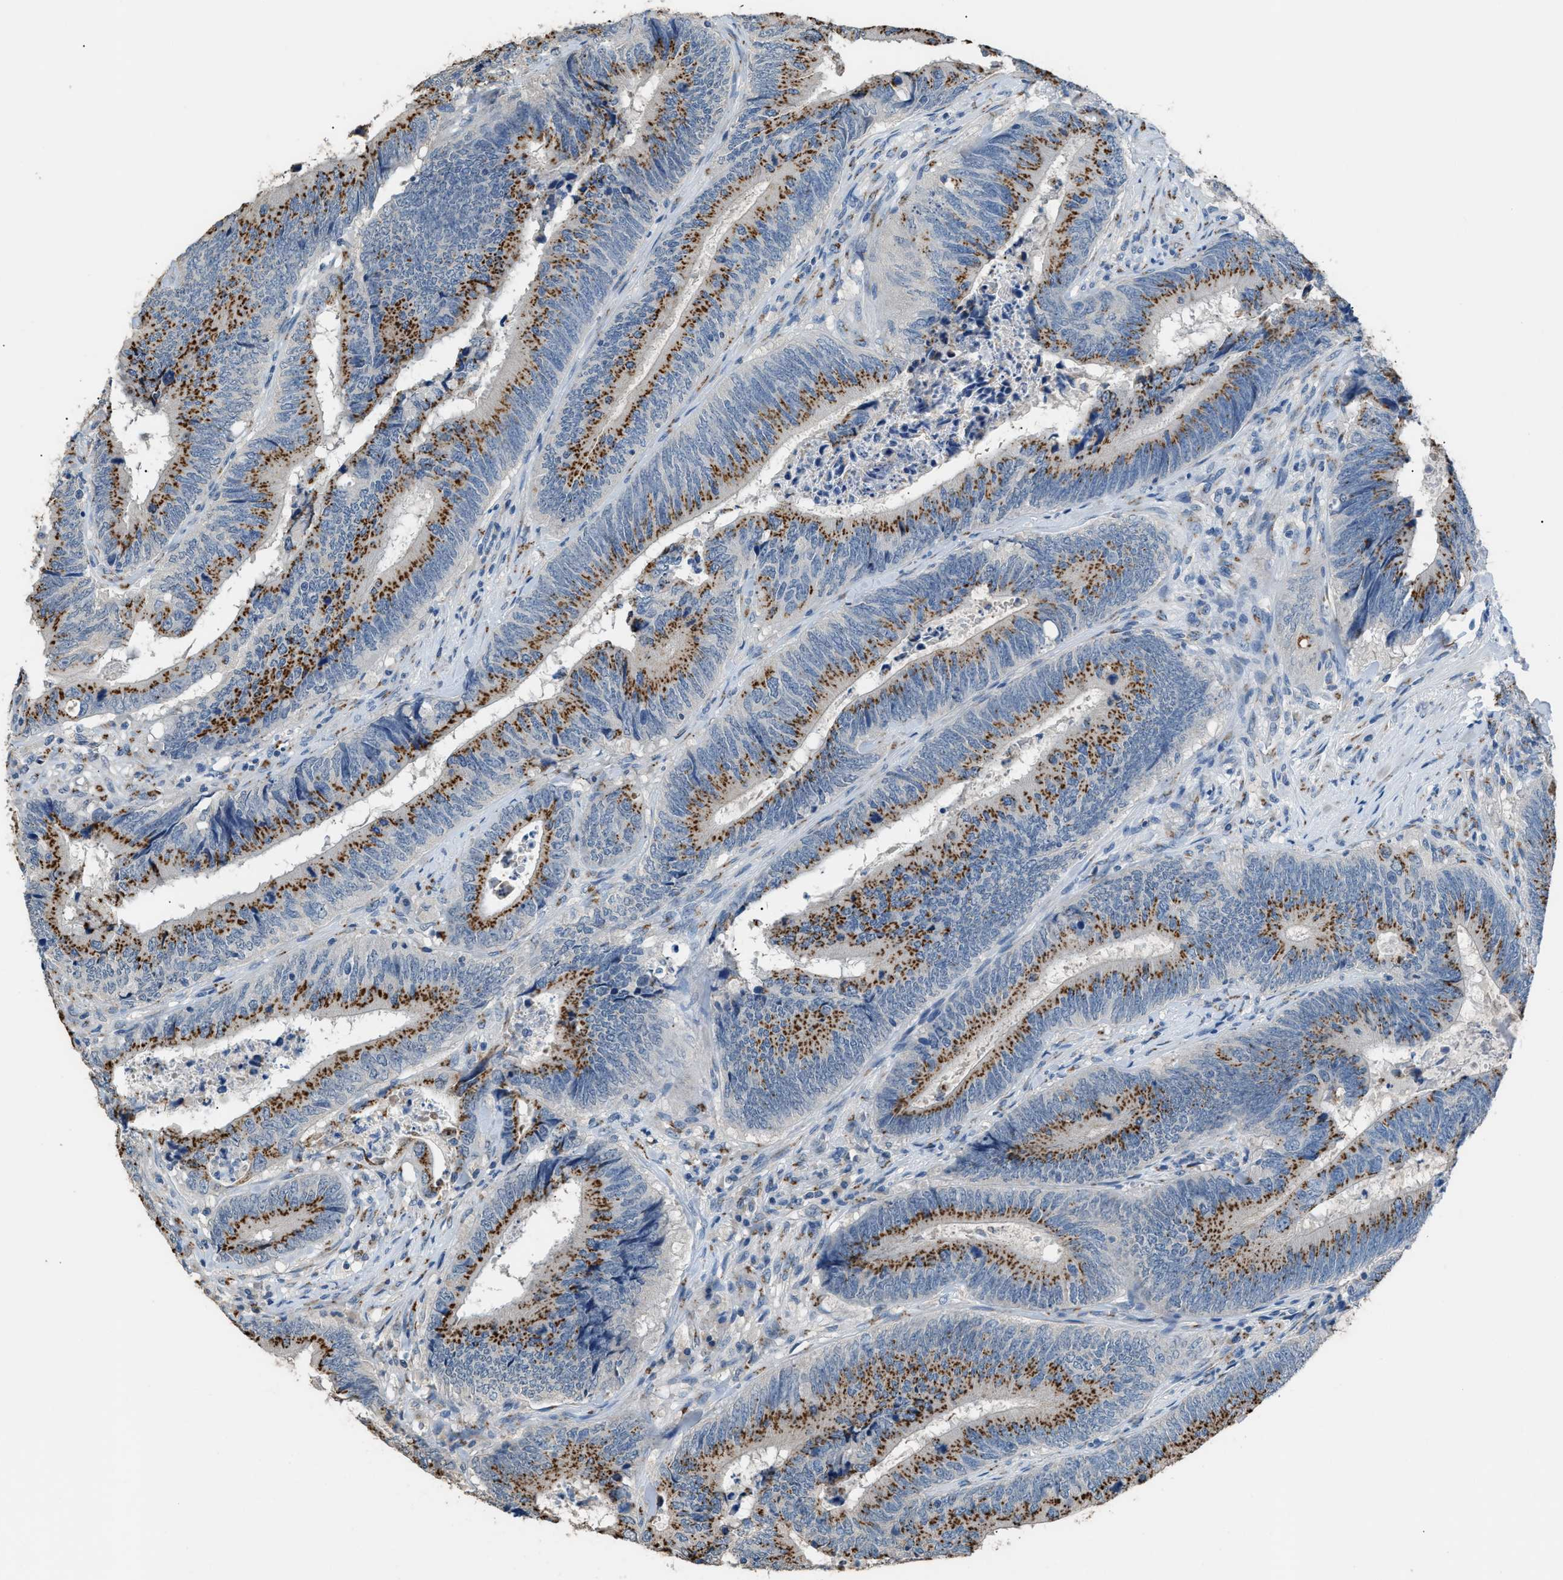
{"staining": {"intensity": "strong", "quantity": ">75%", "location": "cytoplasmic/membranous"}, "tissue": "colorectal cancer", "cell_type": "Tumor cells", "image_type": "cancer", "snomed": [{"axis": "morphology", "description": "Normal tissue, NOS"}, {"axis": "morphology", "description": "Adenocarcinoma, NOS"}, {"axis": "topography", "description": "Colon"}], "caption": "Adenocarcinoma (colorectal) stained with DAB (3,3'-diaminobenzidine) IHC shows high levels of strong cytoplasmic/membranous expression in about >75% of tumor cells.", "gene": "GOLM1", "patient": {"sex": "male", "age": 56}}